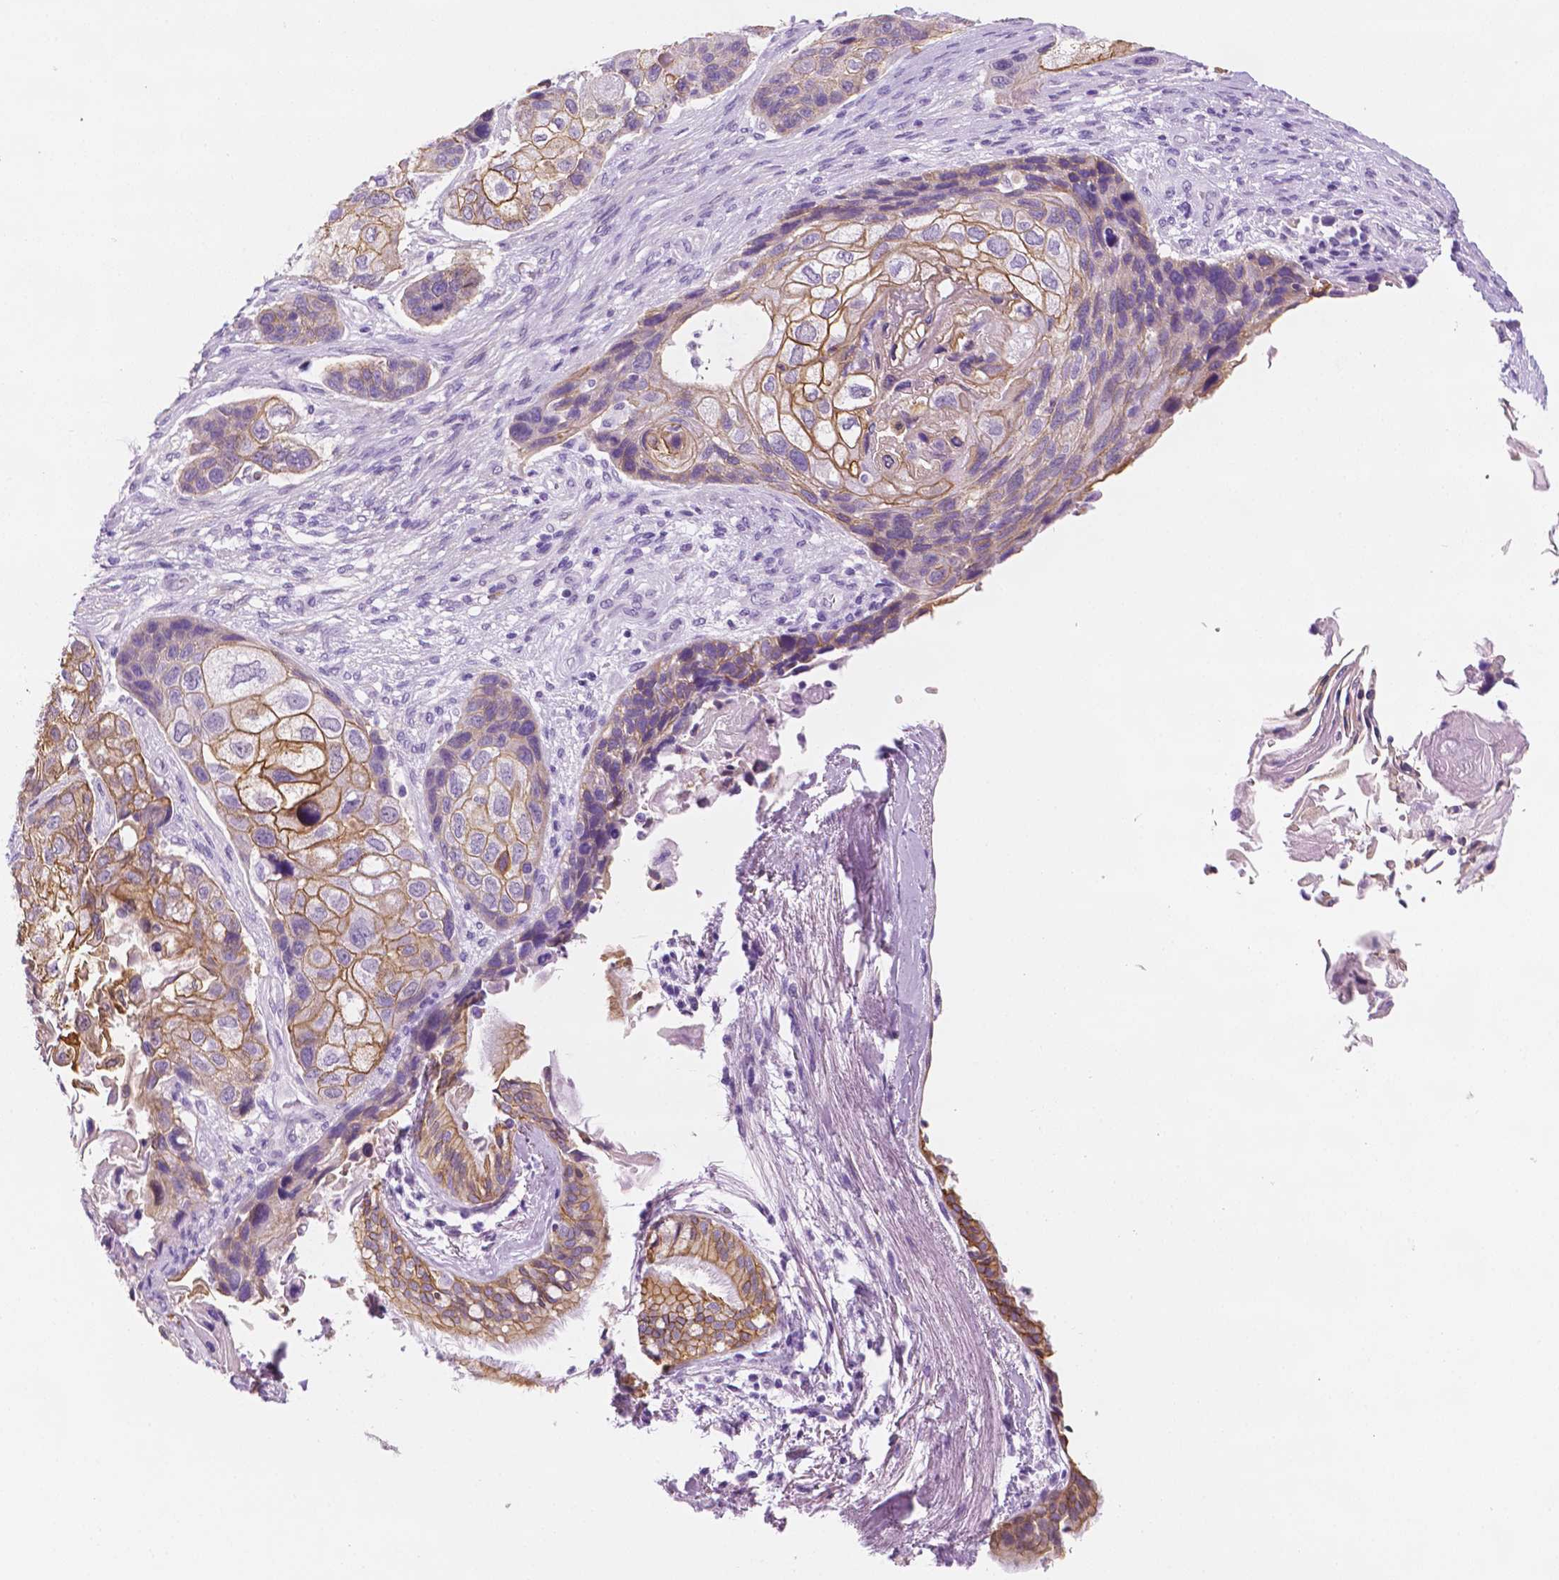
{"staining": {"intensity": "moderate", "quantity": "25%-75%", "location": "cytoplasmic/membranous"}, "tissue": "lung cancer", "cell_type": "Tumor cells", "image_type": "cancer", "snomed": [{"axis": "morphology", "description": "Squamous cell carcinoma, NOS"}, {"axis": "topography", "description": "Lung"}], "caption": "Lung squamous cell carcinoma stained with immunohistochemistry (IHC) reveals moderate cytoplasmic/membranous staining in approximately 25%-75% of tumor cells. Immunohistochemistry (ihc) stains the protein in brown and the nuclei are stained blue.", "gene": "PPL", "patient": {"sex": "male", "age": 69}}